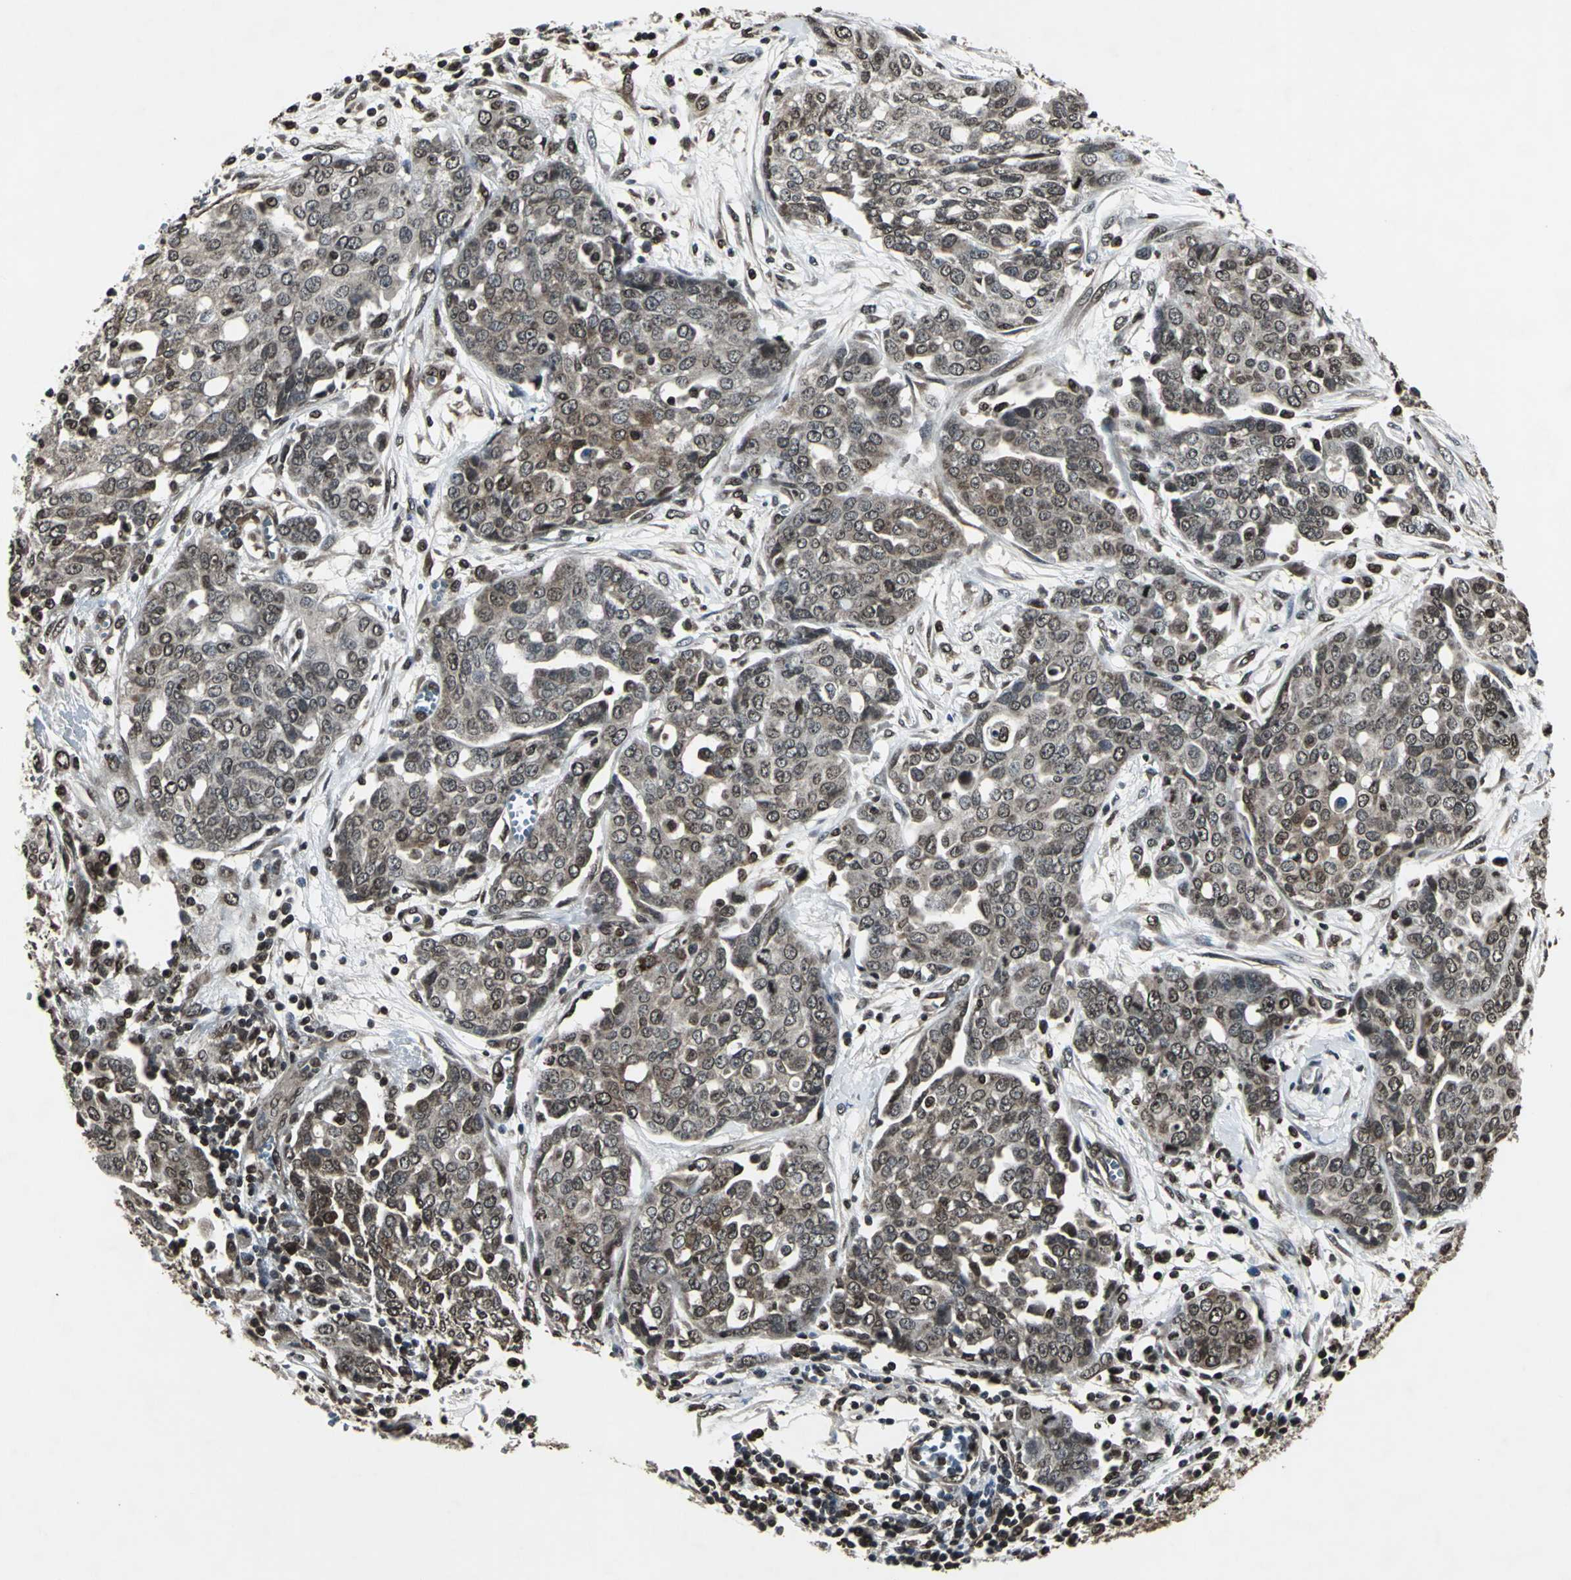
{"staining": {"intensity": "moderate", "quantity": ">75%", "location": "cytoplasmic/membranous,nuclear"}, "tissue": "ovarian cancer", "cell_type": "Tumor cells", "image_type": "cancer", "snomed": [{"axis": "morphology", "description": "Cystadenocarcinoma, serous, NOS"}, {"axis": "topography", "description": "Soft tissue"}, {"axis": "topography", "description": "Ovary"}], "caption": "Ovarian cancer stained with a protein marker reveals moderate staining in tumor cells.", "gene": "AHR", "patient": {"sex": "female", "age": 57}}